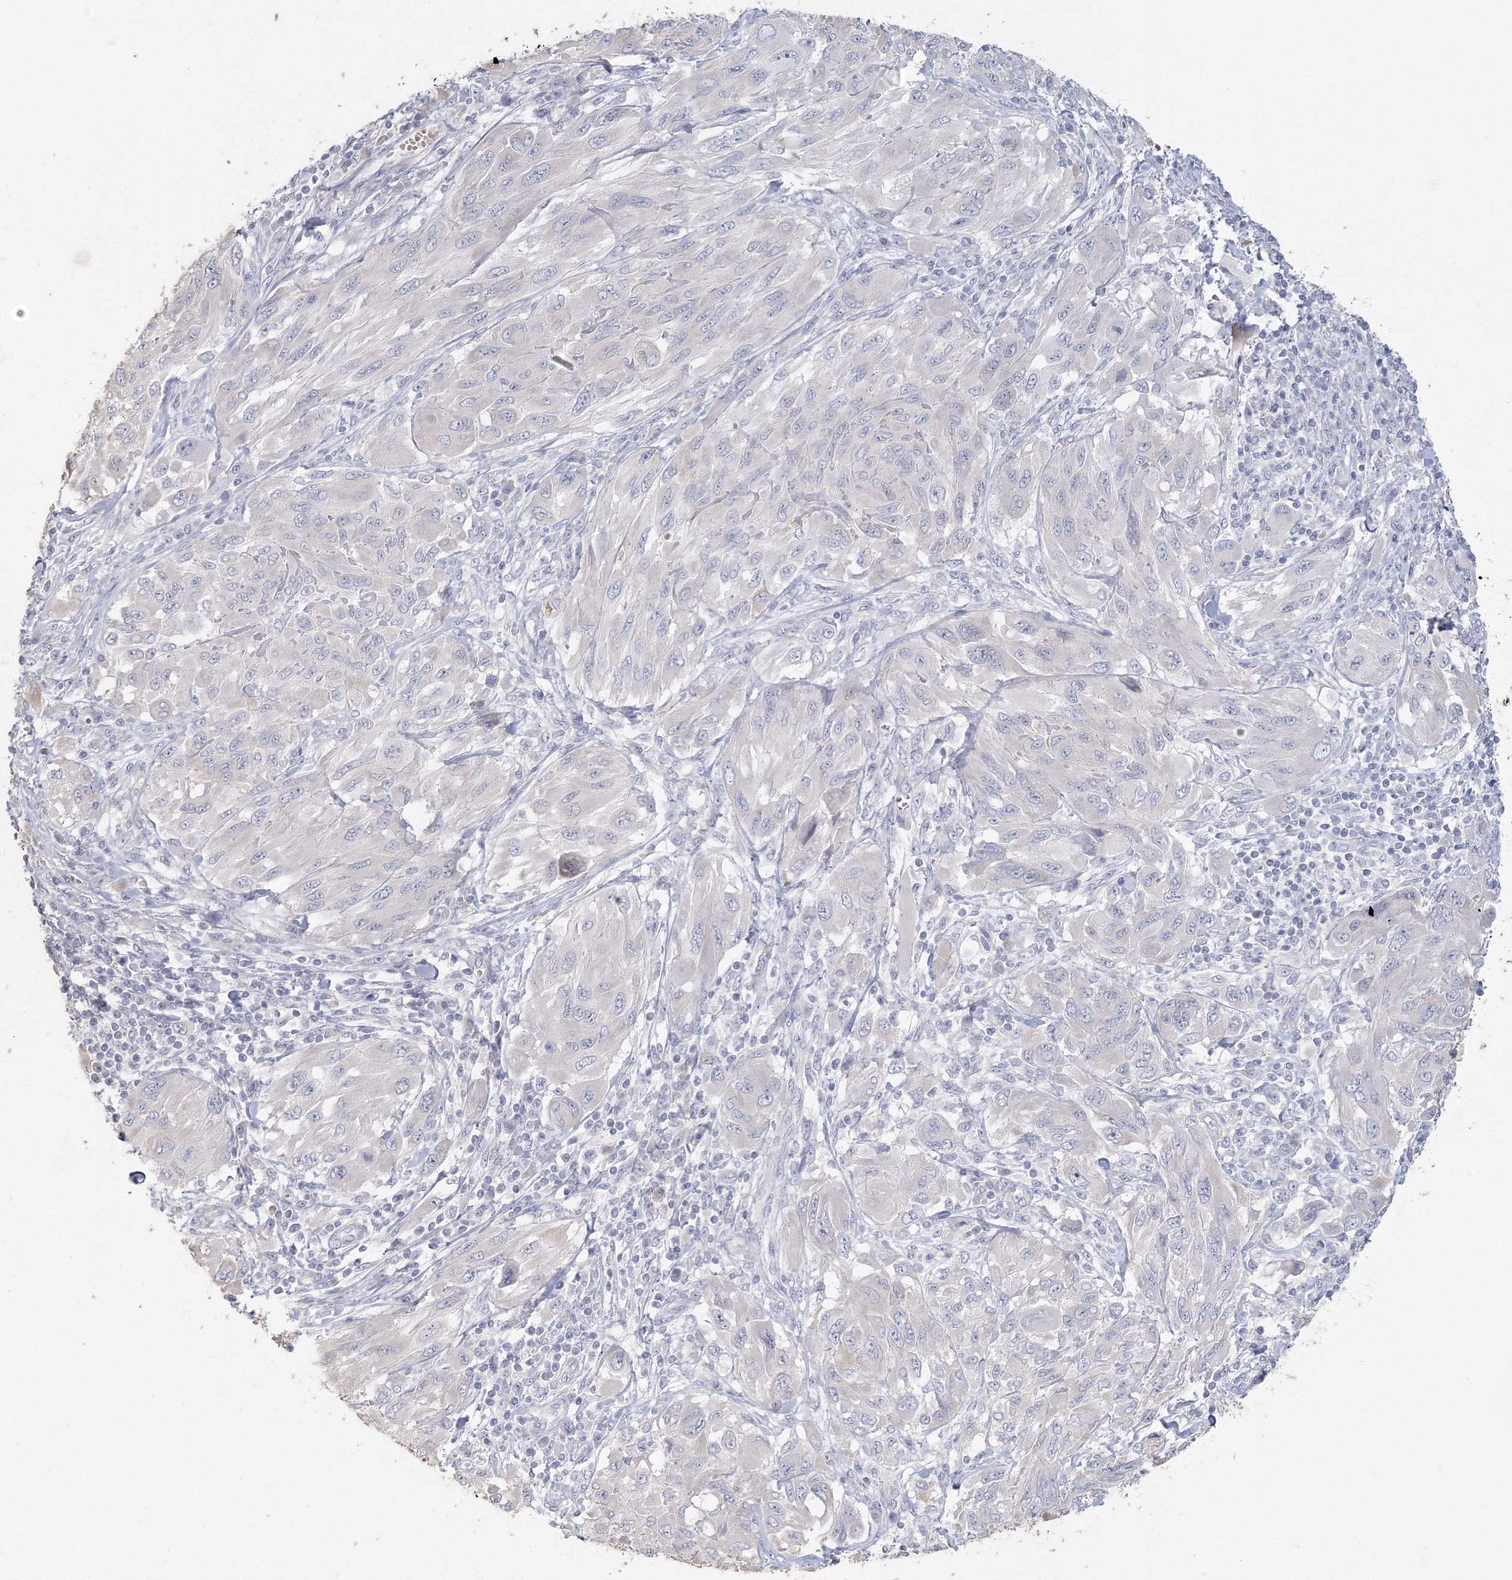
{"staining": {"intensity": "negative", "quantity": "none", "location": "none"}, "tissue": "melanoma", "cell_type": "Tumor cells", "image_type": "cancer", "snomed": [{"axis": "morphology", "description": "Malignant melanoma, NOS"}, {"axis": "topography", "description": "Skin"}], "caption": "Human melanoma stained for a protein using immunohistochemistry exhibits no expression in tumor cells.", "gene": "TACC2", "patient": {"sex": "female", "age": 91}}